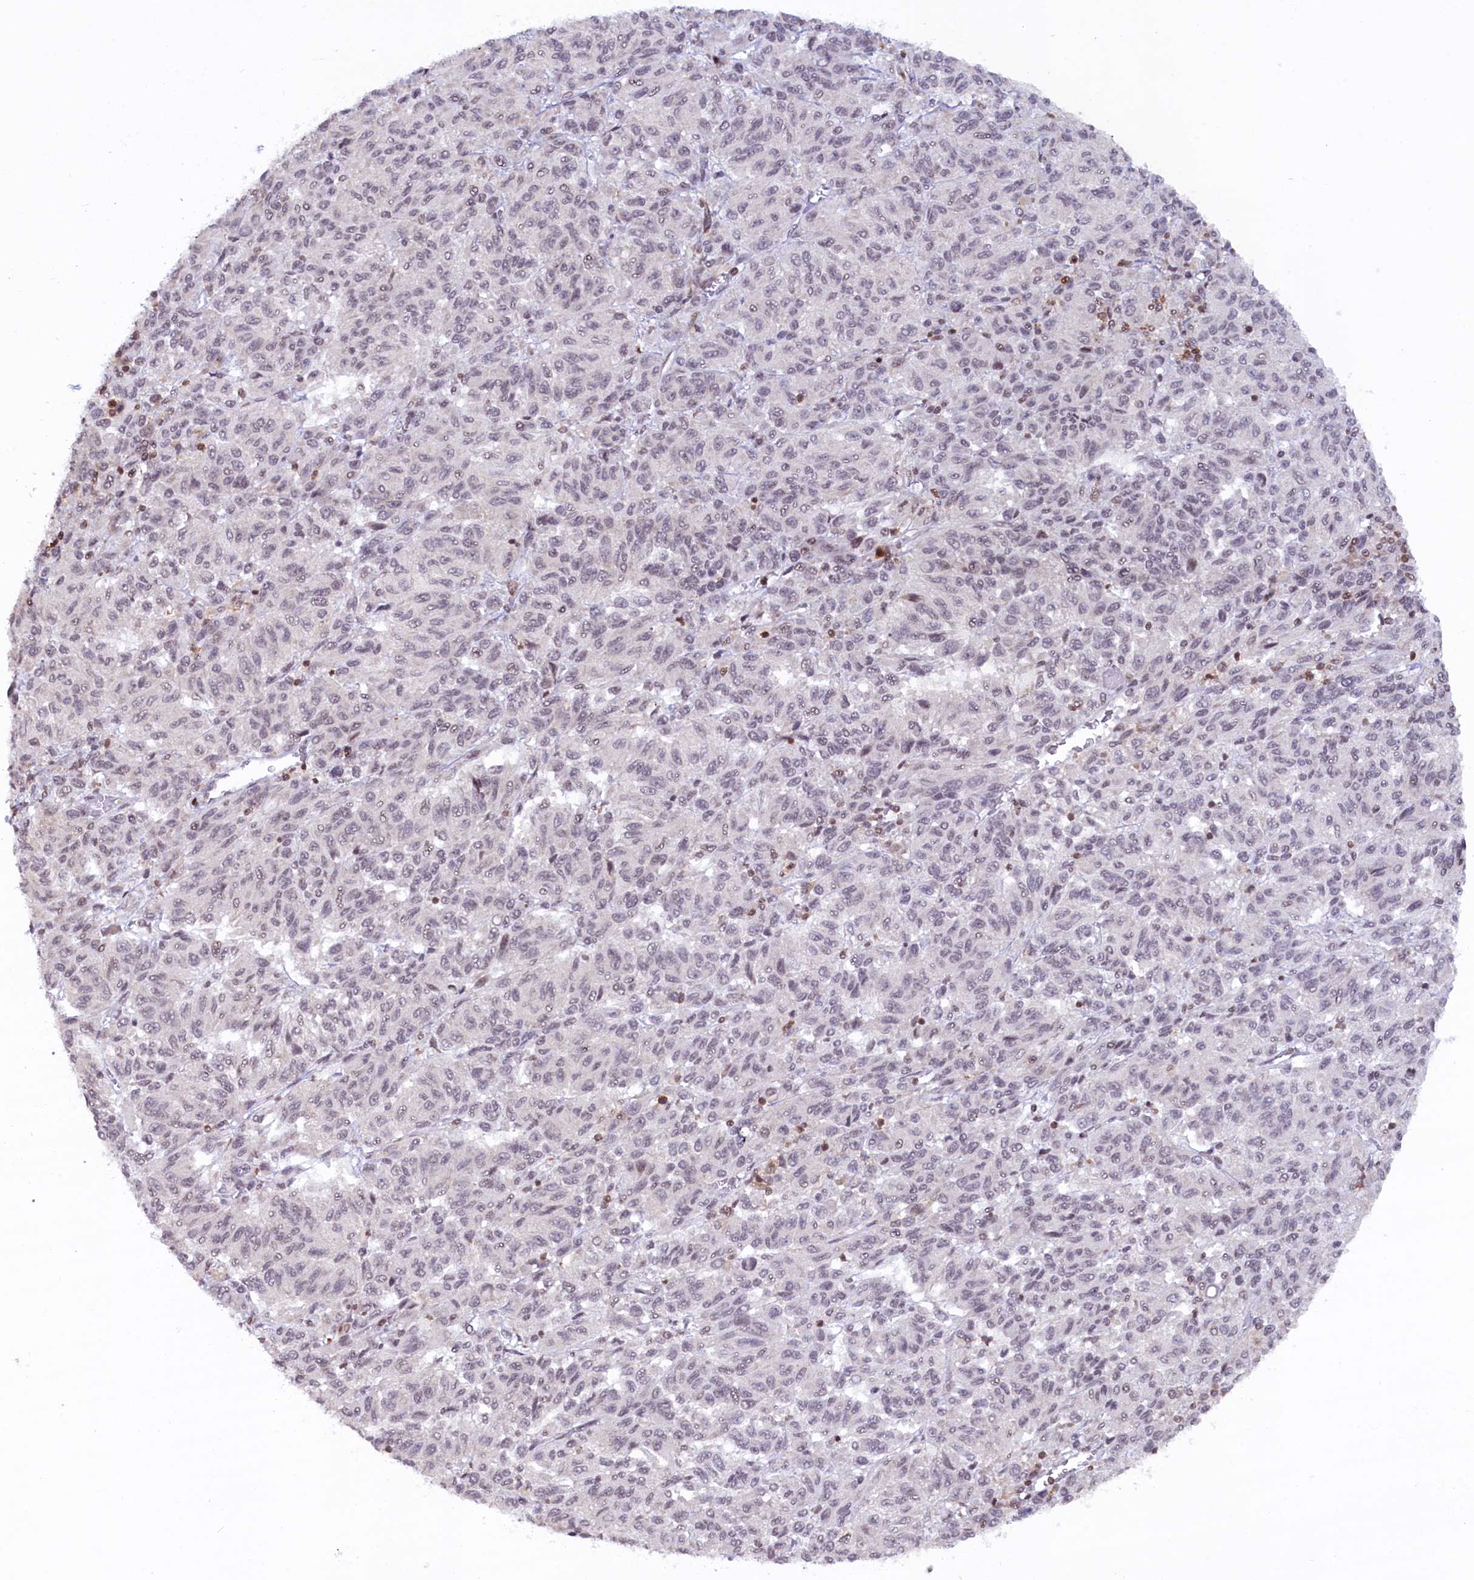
{"staining": {"intensity": "negative", "quantity": "none", "location": "none"}, "tissue": "melanoma", "cell_type": "Tumor cells", "image_type": "cancer", "snomed": [{"axis": "morphology", "description": "Malignant melanoma, Metastatic site"}, {"axis": "topography", "description": "Lung"}], "caption": "A micrograph of human malignant melanoma (metastatic site) is negative for staining in tumor cells.", "gene": "FYB1", "patient": {"sex": "male", "age": 64}}